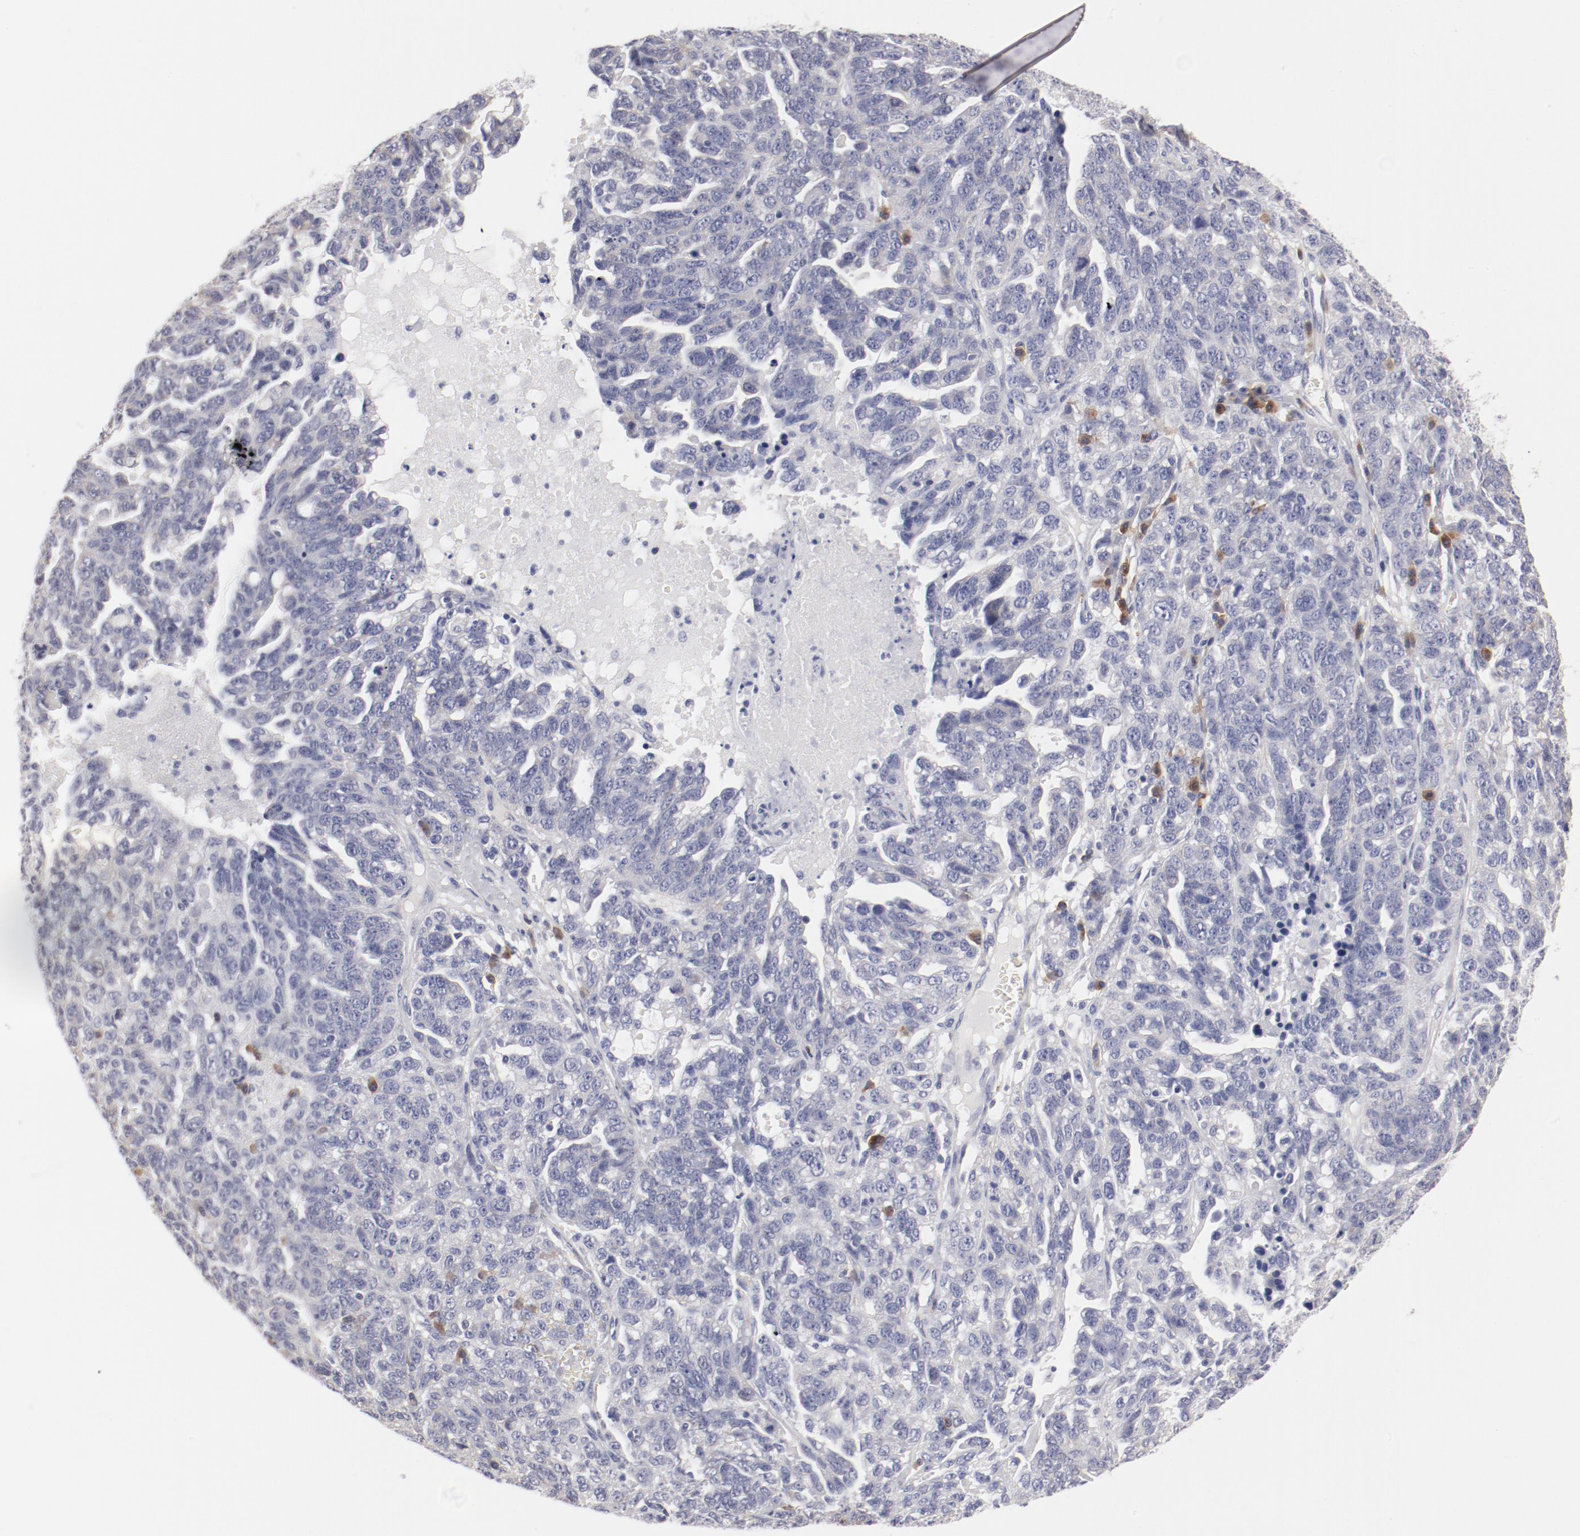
{"staining": {"intensity": "negative", "quantity": "none", "location": "none"}, "tissue": "ovarian cancer", "cell_type": "Tumor cells", "image_type": "cancer", "snomed": [{"axis": "morphology", "description": "Cystadenocarcinoma, serous, NOS"}, {"axis": "topography", "description": "Ovary"}], "caption": "A high-resolution micrograph shows immunohistochemistry (IHC) staining of serous cystadenocarcinoma (ovarian), which reveals no significant staining in tumor cells.", "gene": "LAX1", "patient": {"sex": "female", "age": 71}}